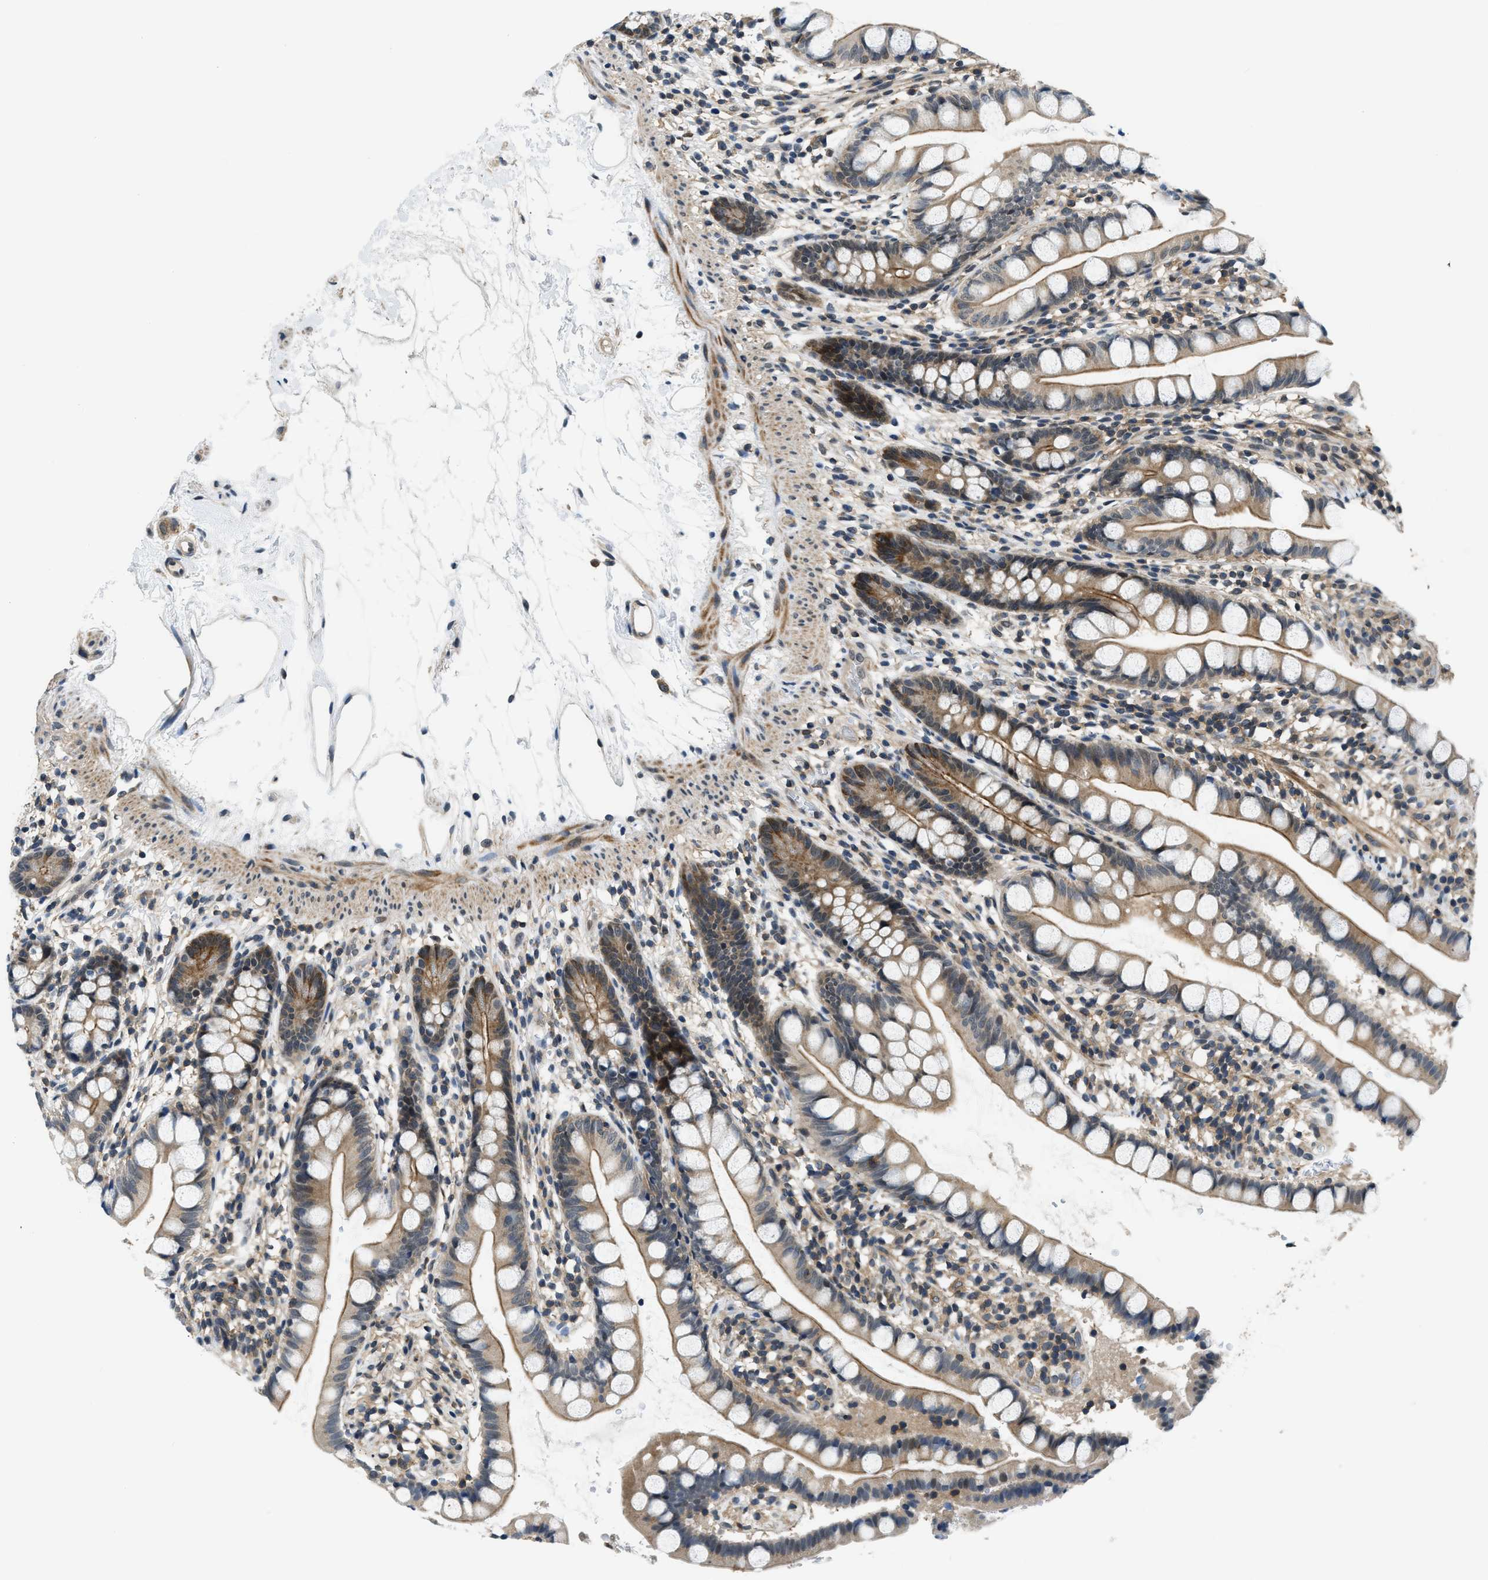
{"staining": {"intensity": "moderate", "quantity": "25%-75%", "location": "cytoplasmic/membranous"}, "tissue": "small intestine", "cell_type": "Glandular cells", "image_type": "normal", "snomed": [{"axis": "morphology", "description": "Normal tissue, NOS"}, {"axis": "topography", "description": "Small intestine"}], "caption": "Protein staining of benign small intestine demonstrates moderate cytoplasmic/membranous expression in approximately 25%-75% of glandular cells. (brown staining indicates protein expression, while blue staining denotes nuclei).", "gene": "MTMR1", "patient": {"sex": "female", "age": 84}}